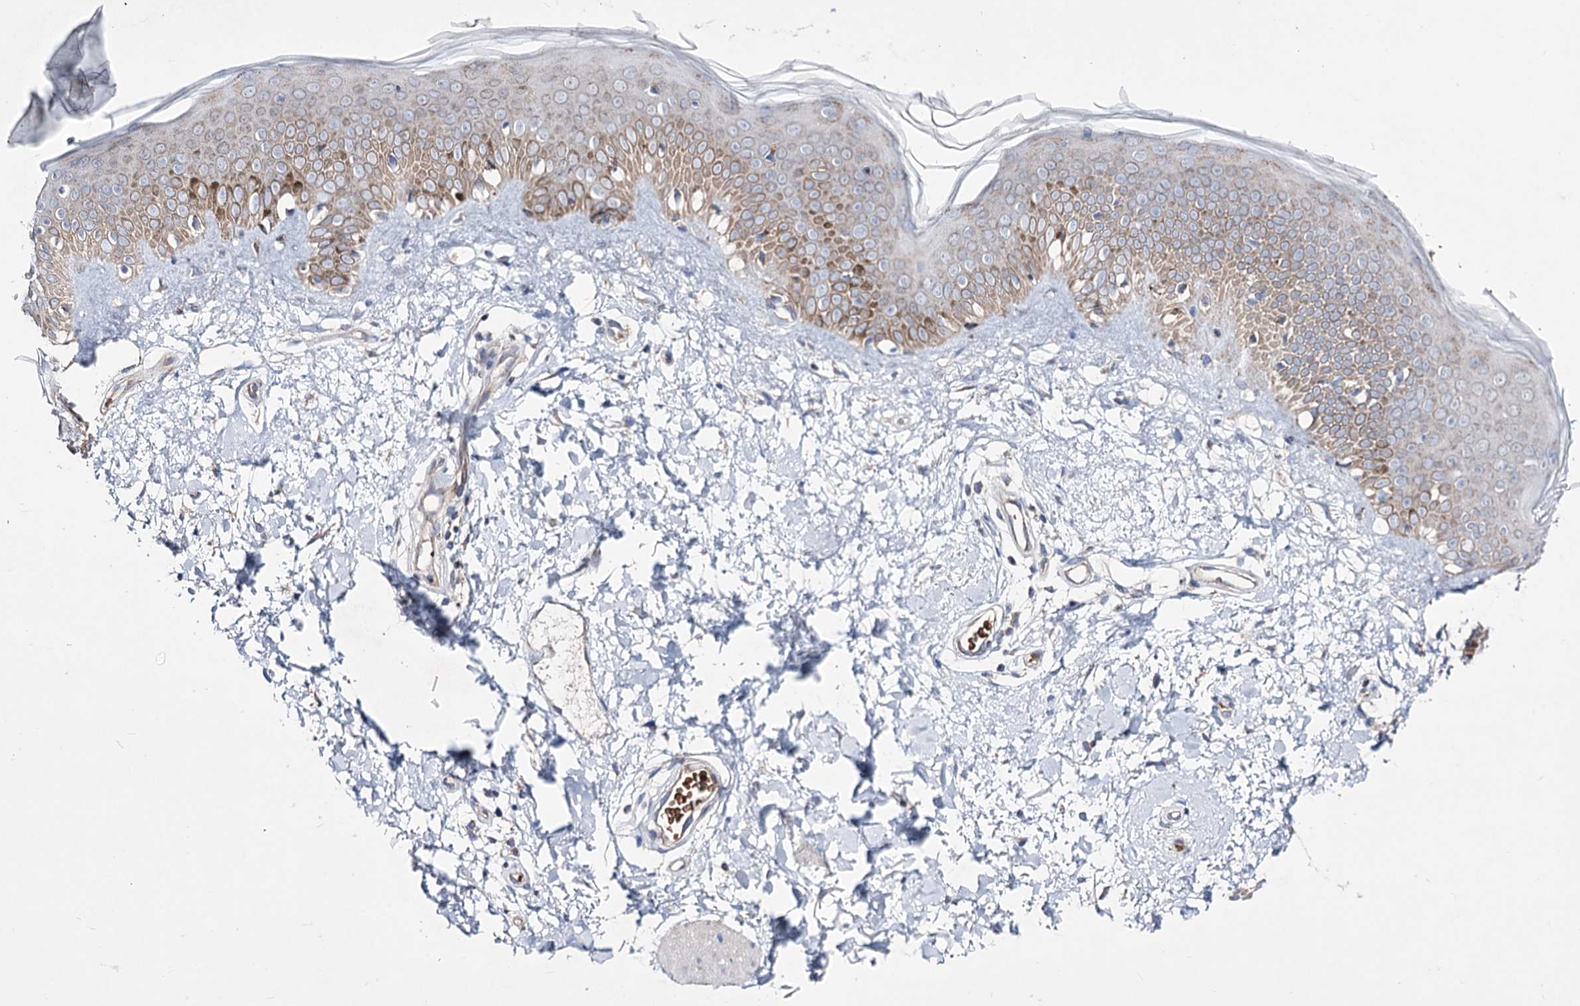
{"staining": {"intensity": "negative", "quantity": "none", "location": "none"}, "tissue": "skin", "cell_type": "Fibroblasts", "image_type": "normal", "snomed": [{"axis": "morphology", "description": "Normal tissue, NOS"}, {"axis": "topography", "description": "Skin"}], "caption": "Immunohistochemistry (IHC) histopathology image of unremarkable human skin stained for a protein (brown), which shows no expression in fibroblasts. Nuclei are stained in blue.", "gene": "OSBPL5", "patient": {"sex": "female", "age": 58}}